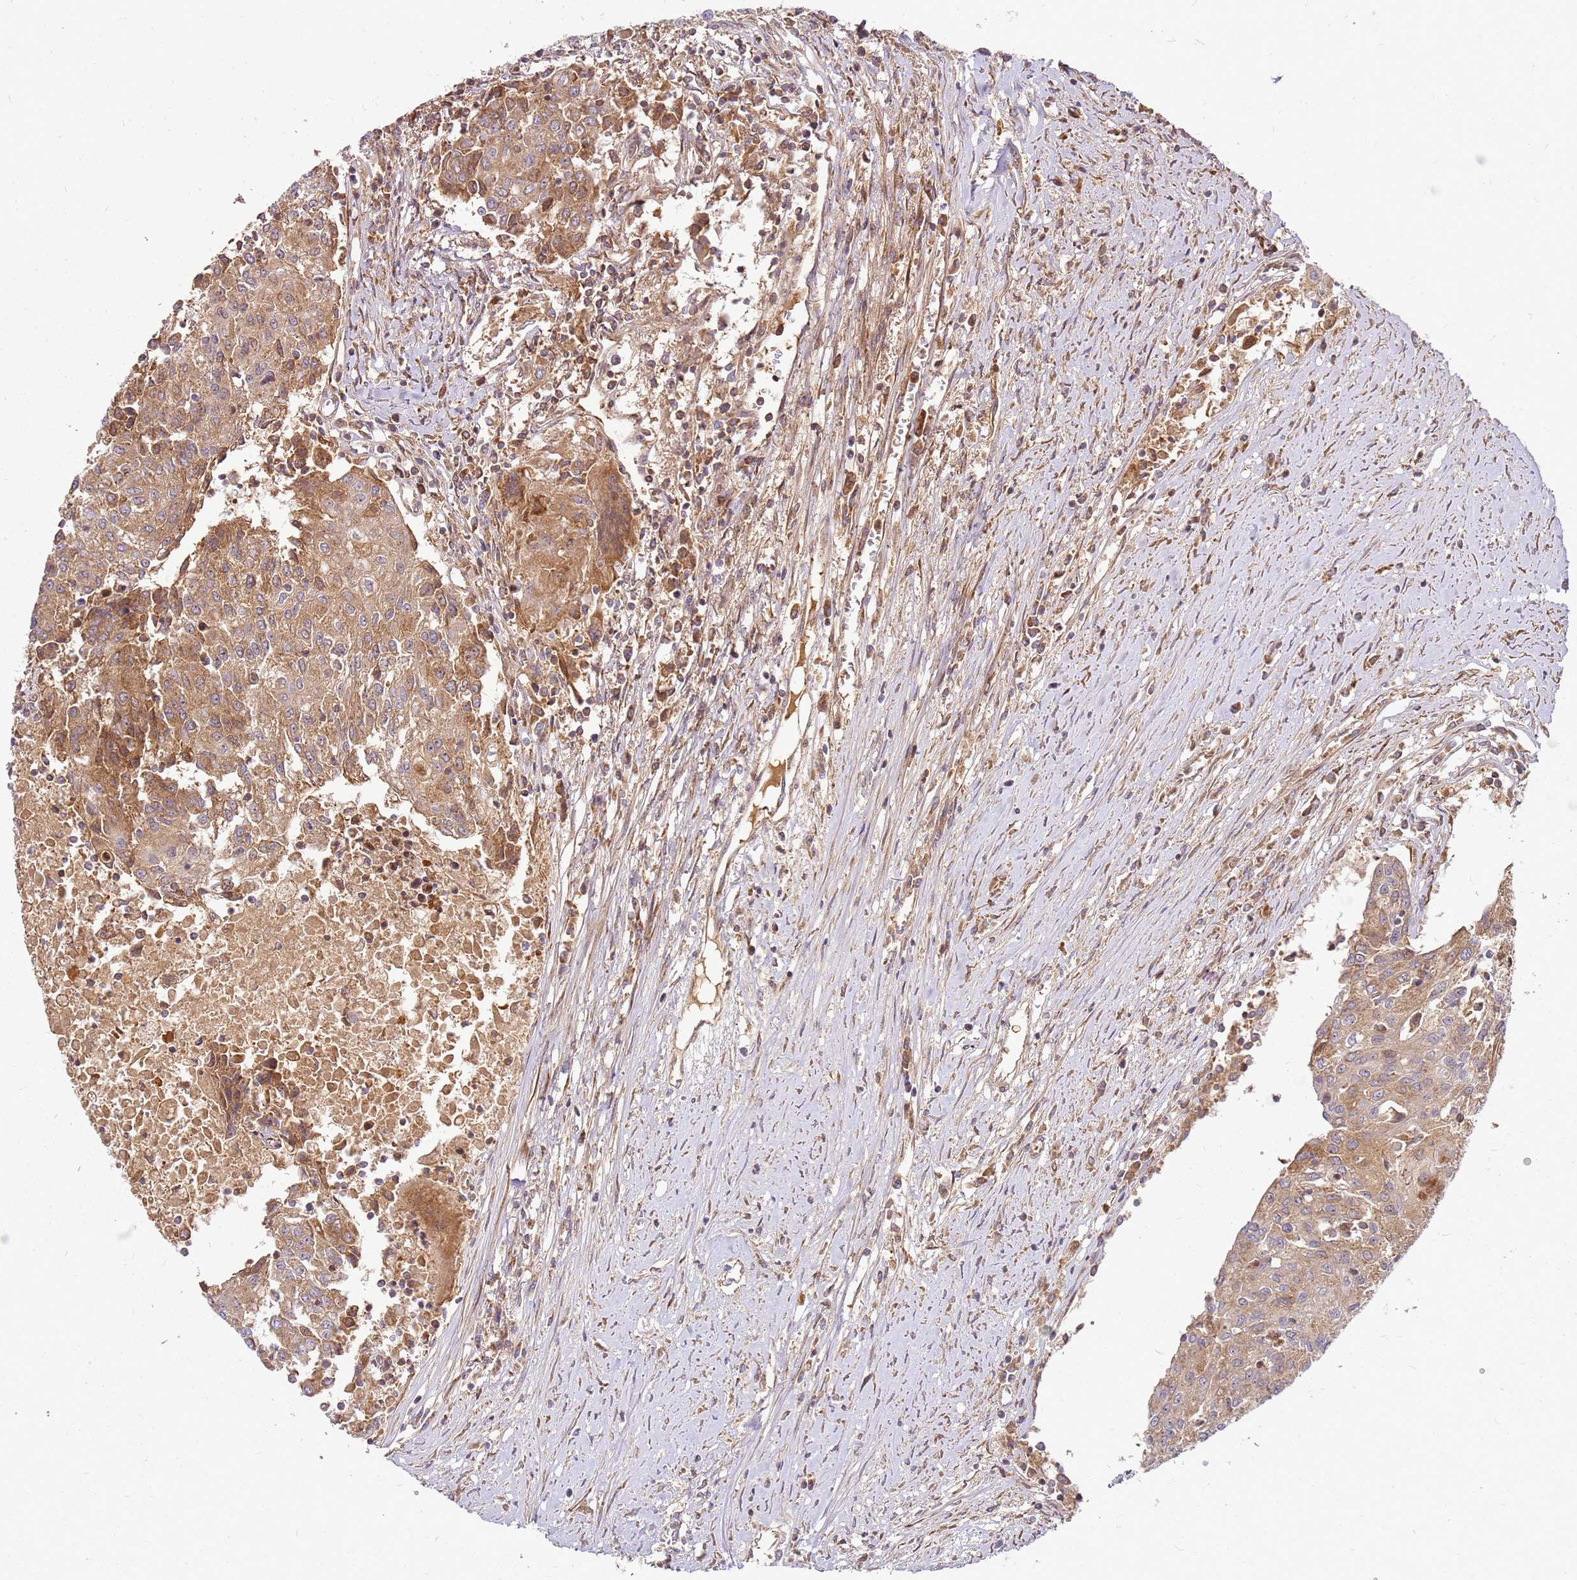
{"staining": {"intensity": "moderate", "quantity": ">75%", "location": "cytoplasmic/membranous"}, "tissue": "urothelial cancer", "cell_type": "Tumor cells", "image_type": "cancer", "snomed": [{"axis": "morphology", "description": "Urothelial carcinoma, High grade"}, {"axis": "topography", "description": "Urinary bladder"}], "caption": "There is medium levels of moderate cytoplasmic/membranous expression in tumor cells of urothelial cancer, as demonstrated by immunohistochemical staining (brown color).", "gene": "CCDC159", "patient": {"sex": "female", "age": 85}}